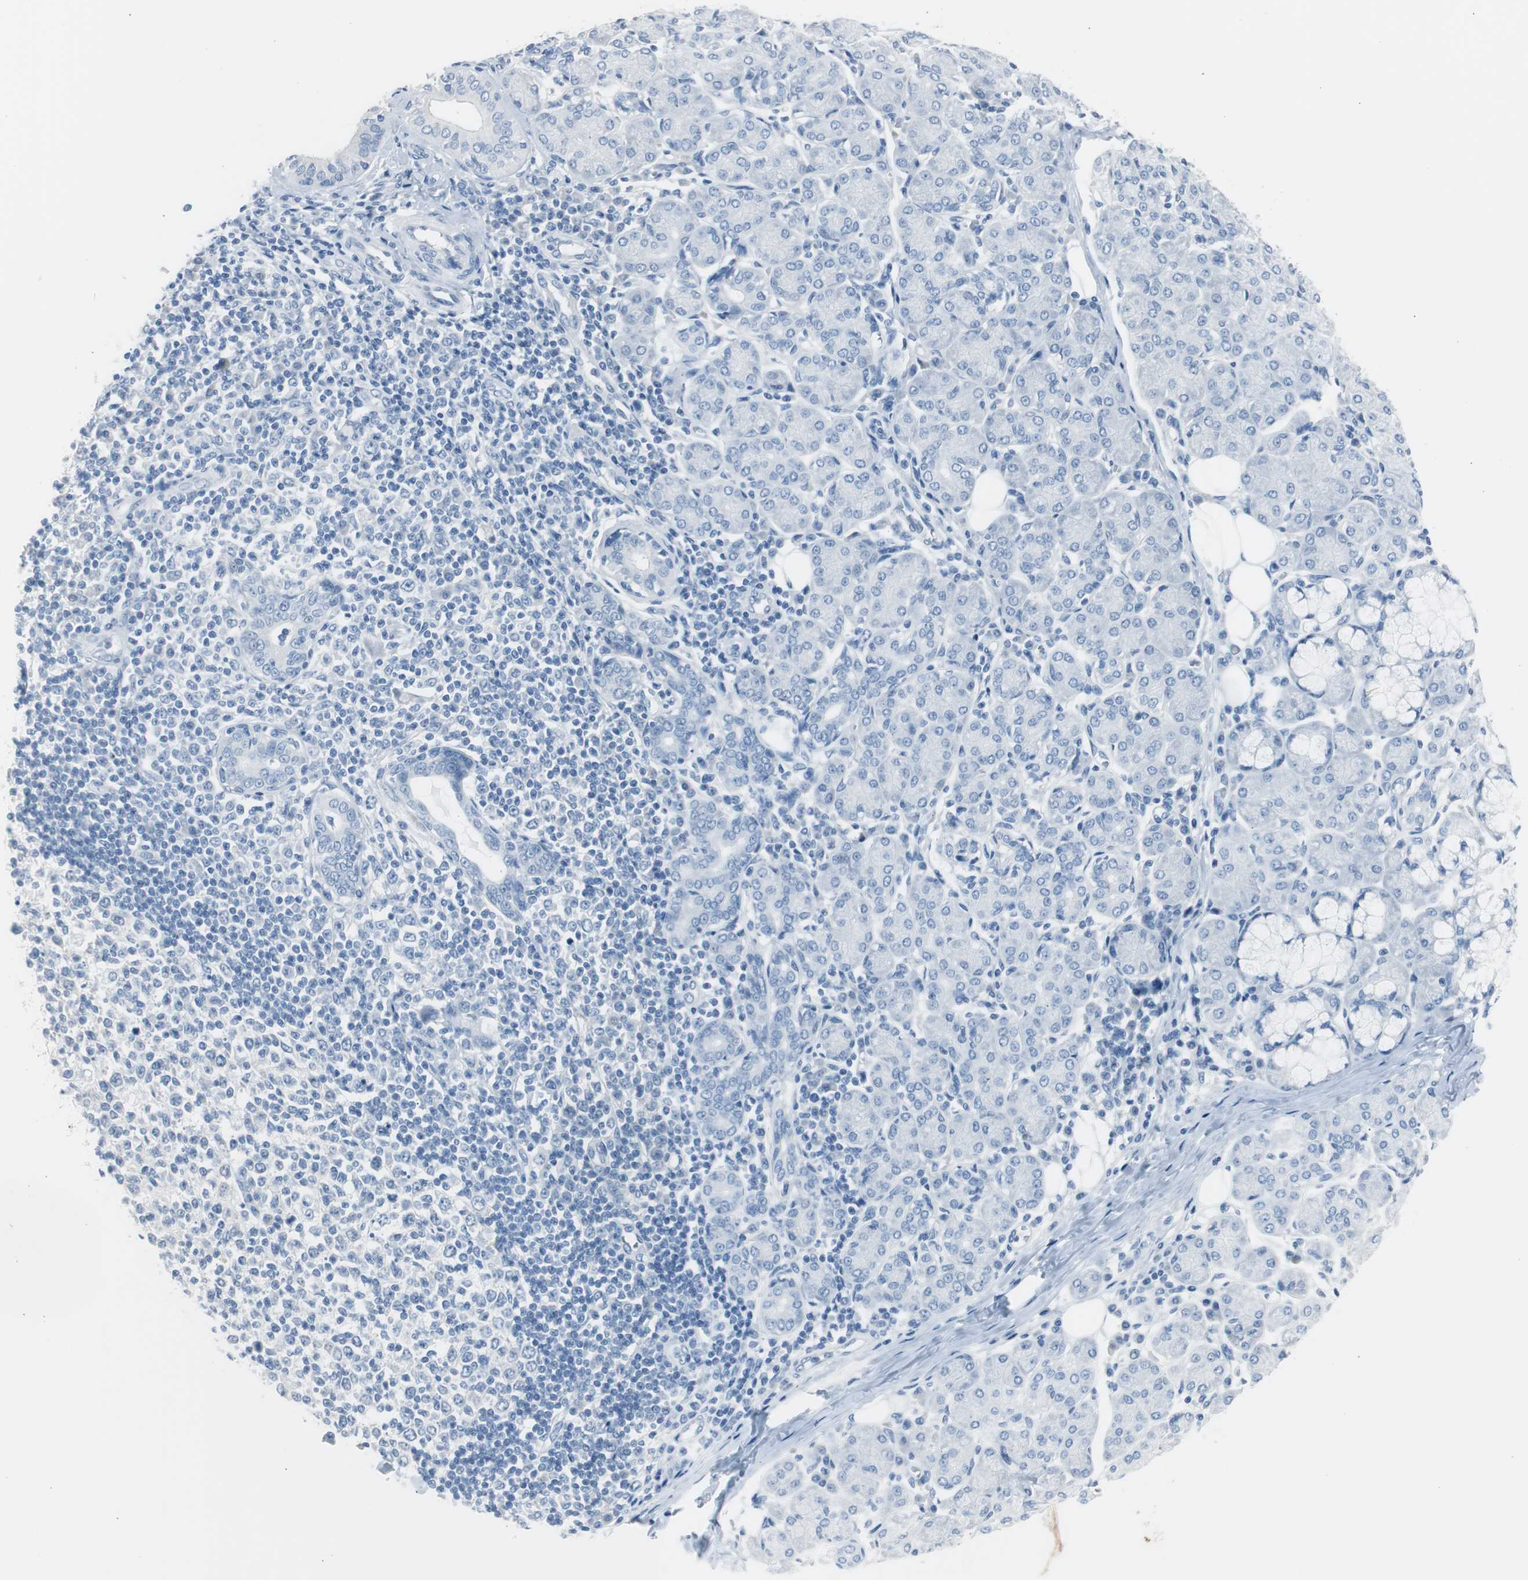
{"staining": {"intensity": "negative", "quantity": "none", "location": "none"}, "tissue": "salivary gland", "cell_type": "Glandular cells", "image_type": "normal", "snomed": [{"axis": "morphology", "description": "Normal tissue, NOS"}, {"axis": "morphology", "description": "Inflammation, NOS"}, {"axis": "topography", "description": "Lymph node"}, {"axis": "topography", "description": "Salivary gland"}], "caption": "This is a micrograph of immunohistochemistry staining of unremarkable salivary gland, which shows no staining in glandular cells.", "gene": "S100A7A", "patient": {"sex": "male", "age": 3}}